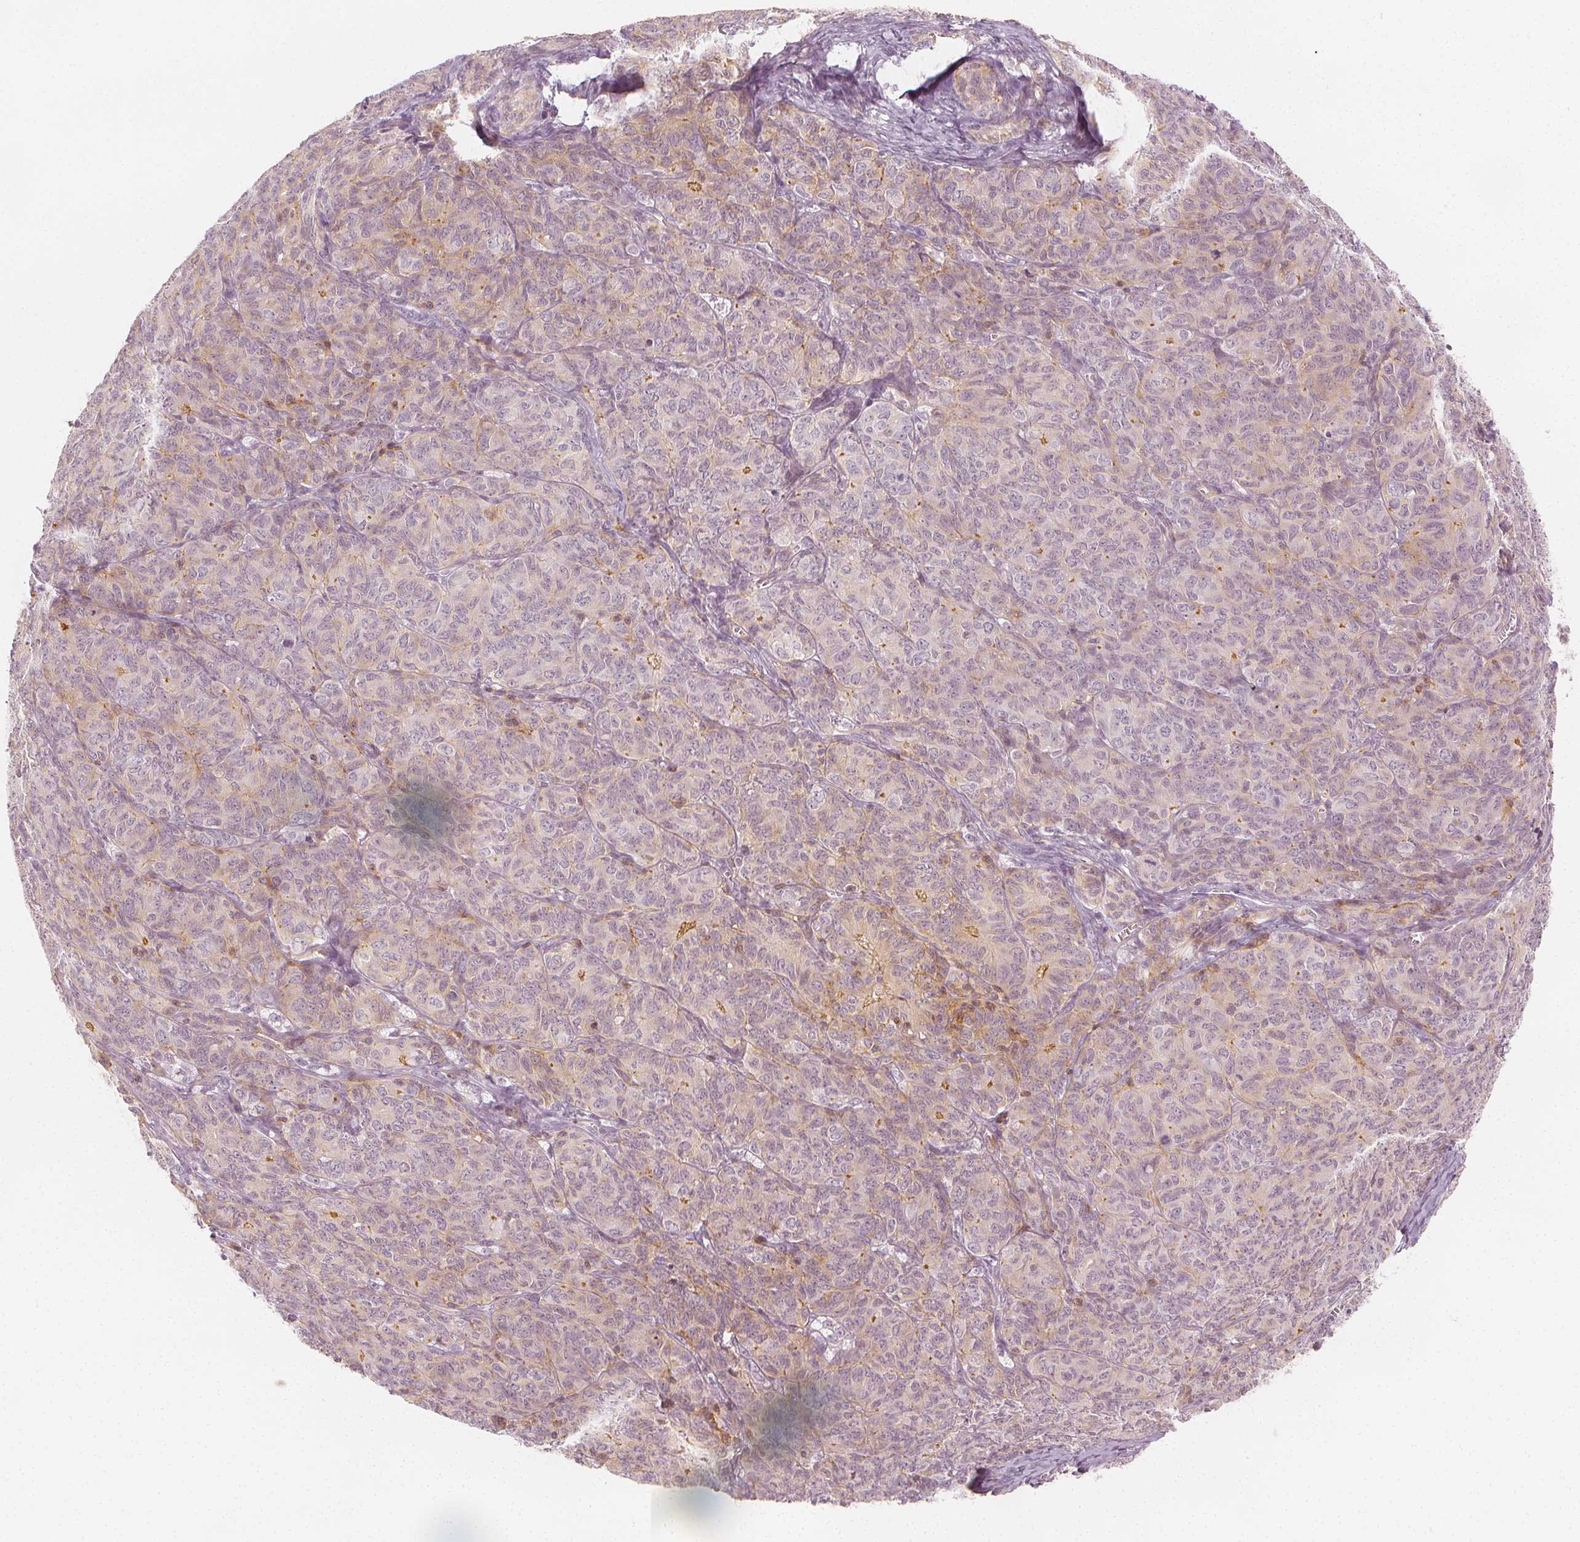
{"staining": {"intensity": "moderate", "quantity": "<25%", "location": "cytoplasmic/membranous"}, "tissue": "ovarian cancer", "cell_type": "Tumor cells", "image_type": "cancer", "snomed": [{"axis": "morphology", "description": "Carcinoma, endometroid"}, {"axis": "topography", "description": "Ovary"}], "caption": "Immunohistochemical staining of human endometroid carcinoma (ovarian) shows moderate cytoplasmic/membranous protein positivity in approximately <25% of tumor cells.", "gene": "ARHGAP26", "patient": {"sex": "female", "age": 80}}